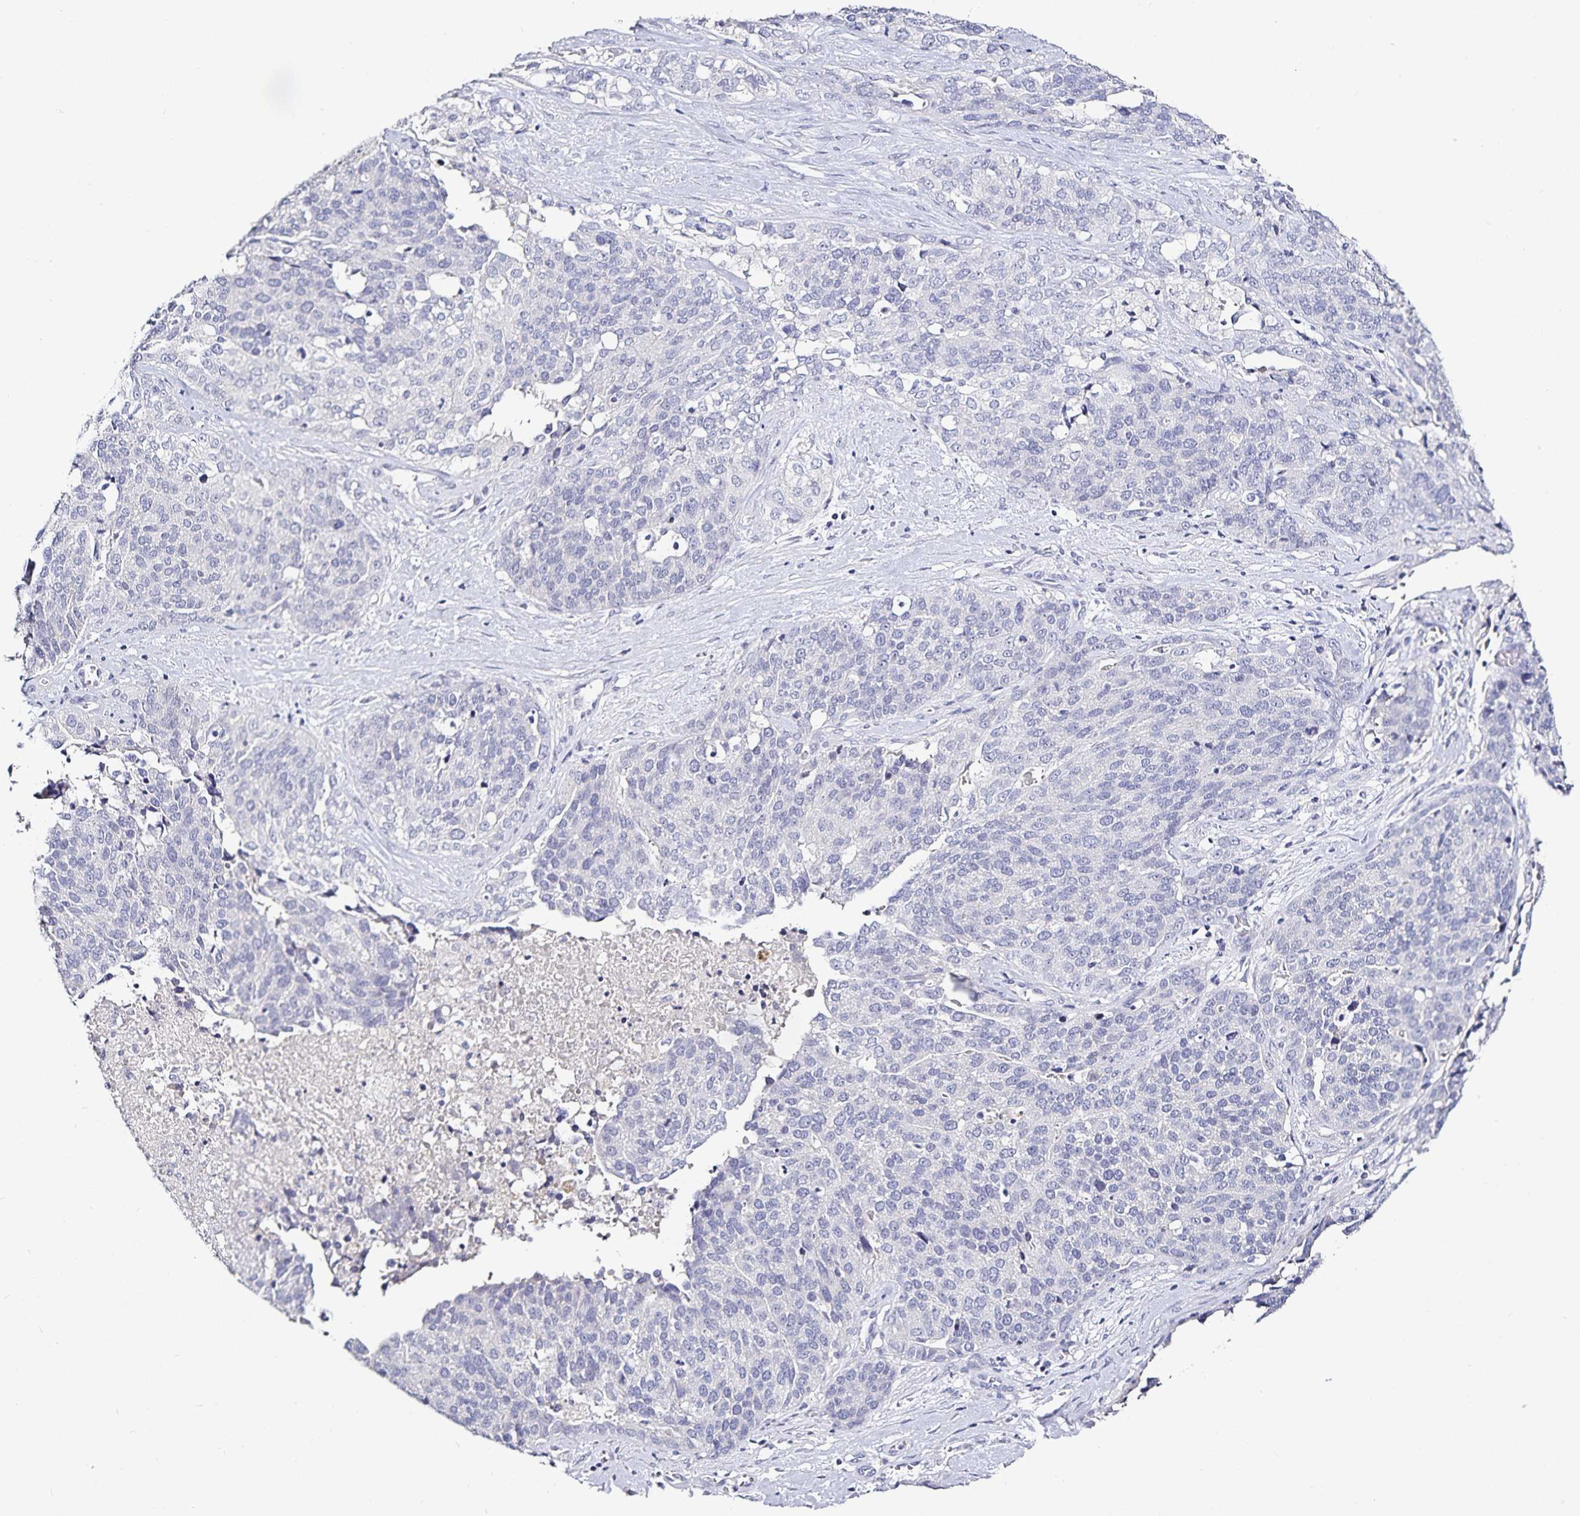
{"staining": {"intensity": "negative", "quantity": "none", "location": "none"}, "tissue": "ovarian cancer", "cell_type": "Tumor cells", "image_type": "cancer", "snomed": [{"axis": "morphology", "description": "Cystadenocarcinoma, serous, NOS"}, {"axis": "topography", "description": "Ovary"}], "caption": "There is no significant positivity in tumor cells of ovarian cancer.", "gene": "TTR", "patient": {"sex": "female", "age": 44}}